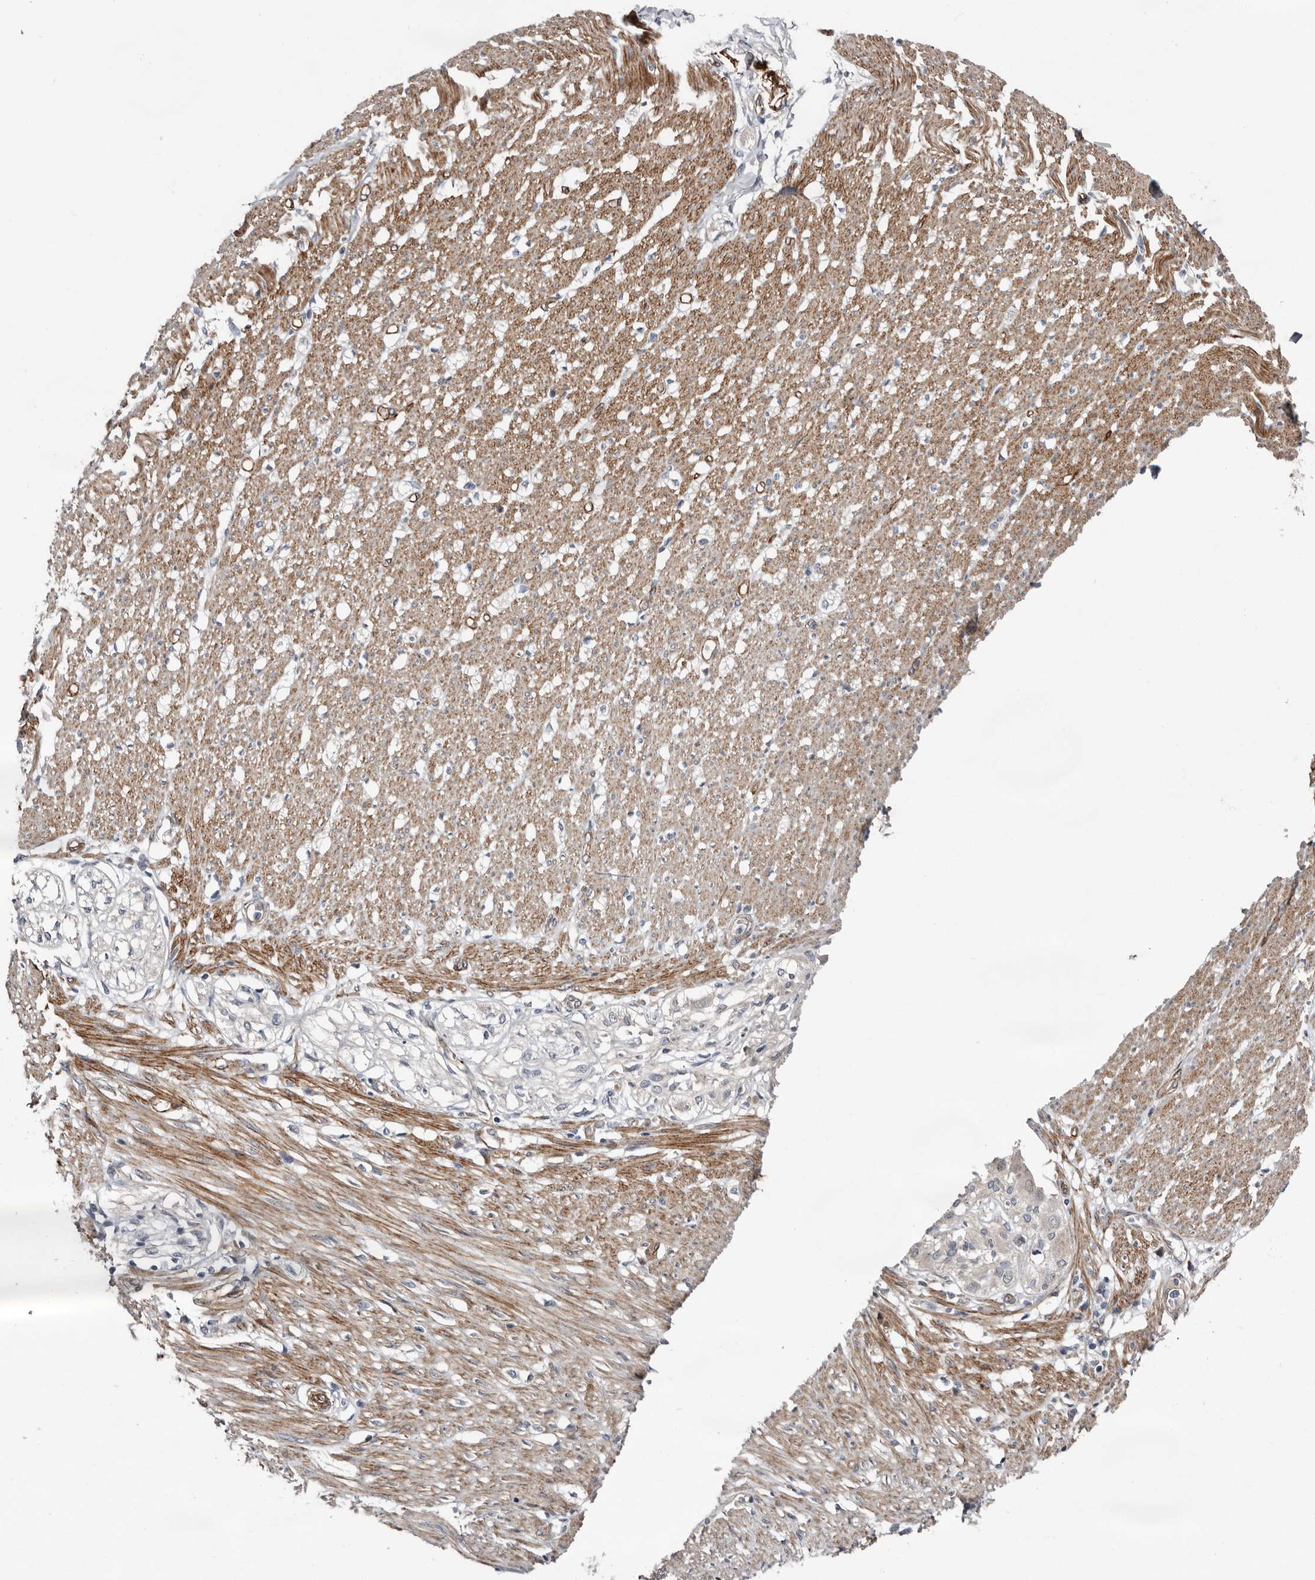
{"staining": {"intensity": "strong", "quantity": ">75%", "location": "cytoplasmic/membranous"}, "tissue": "smooth muscle", "cell_type": "Smooth muscle cells", "image_type": "normal", "snomed": [{"axis": "morphology", "description": "Normal tissue, NOS"}, {"axis": "morphology", "description": "Adenocarcinoma, NOS"}, {"axis": "topography", "description": "Colon"}, {"axis": "topography", "description": "Peripheral nerve tissue"}], "caption": "IHC of normal smooth muscle exhibits high levels of strong cytoplasmic/membranous staining in about >75% of smooth muscle cells. Using DAB (brown) and hematoxylin (blue) stains, captured at high magnification using brightfield microscopy.", "gene": "RANBP17", "patient": {"sex": "male", "age": 14}}